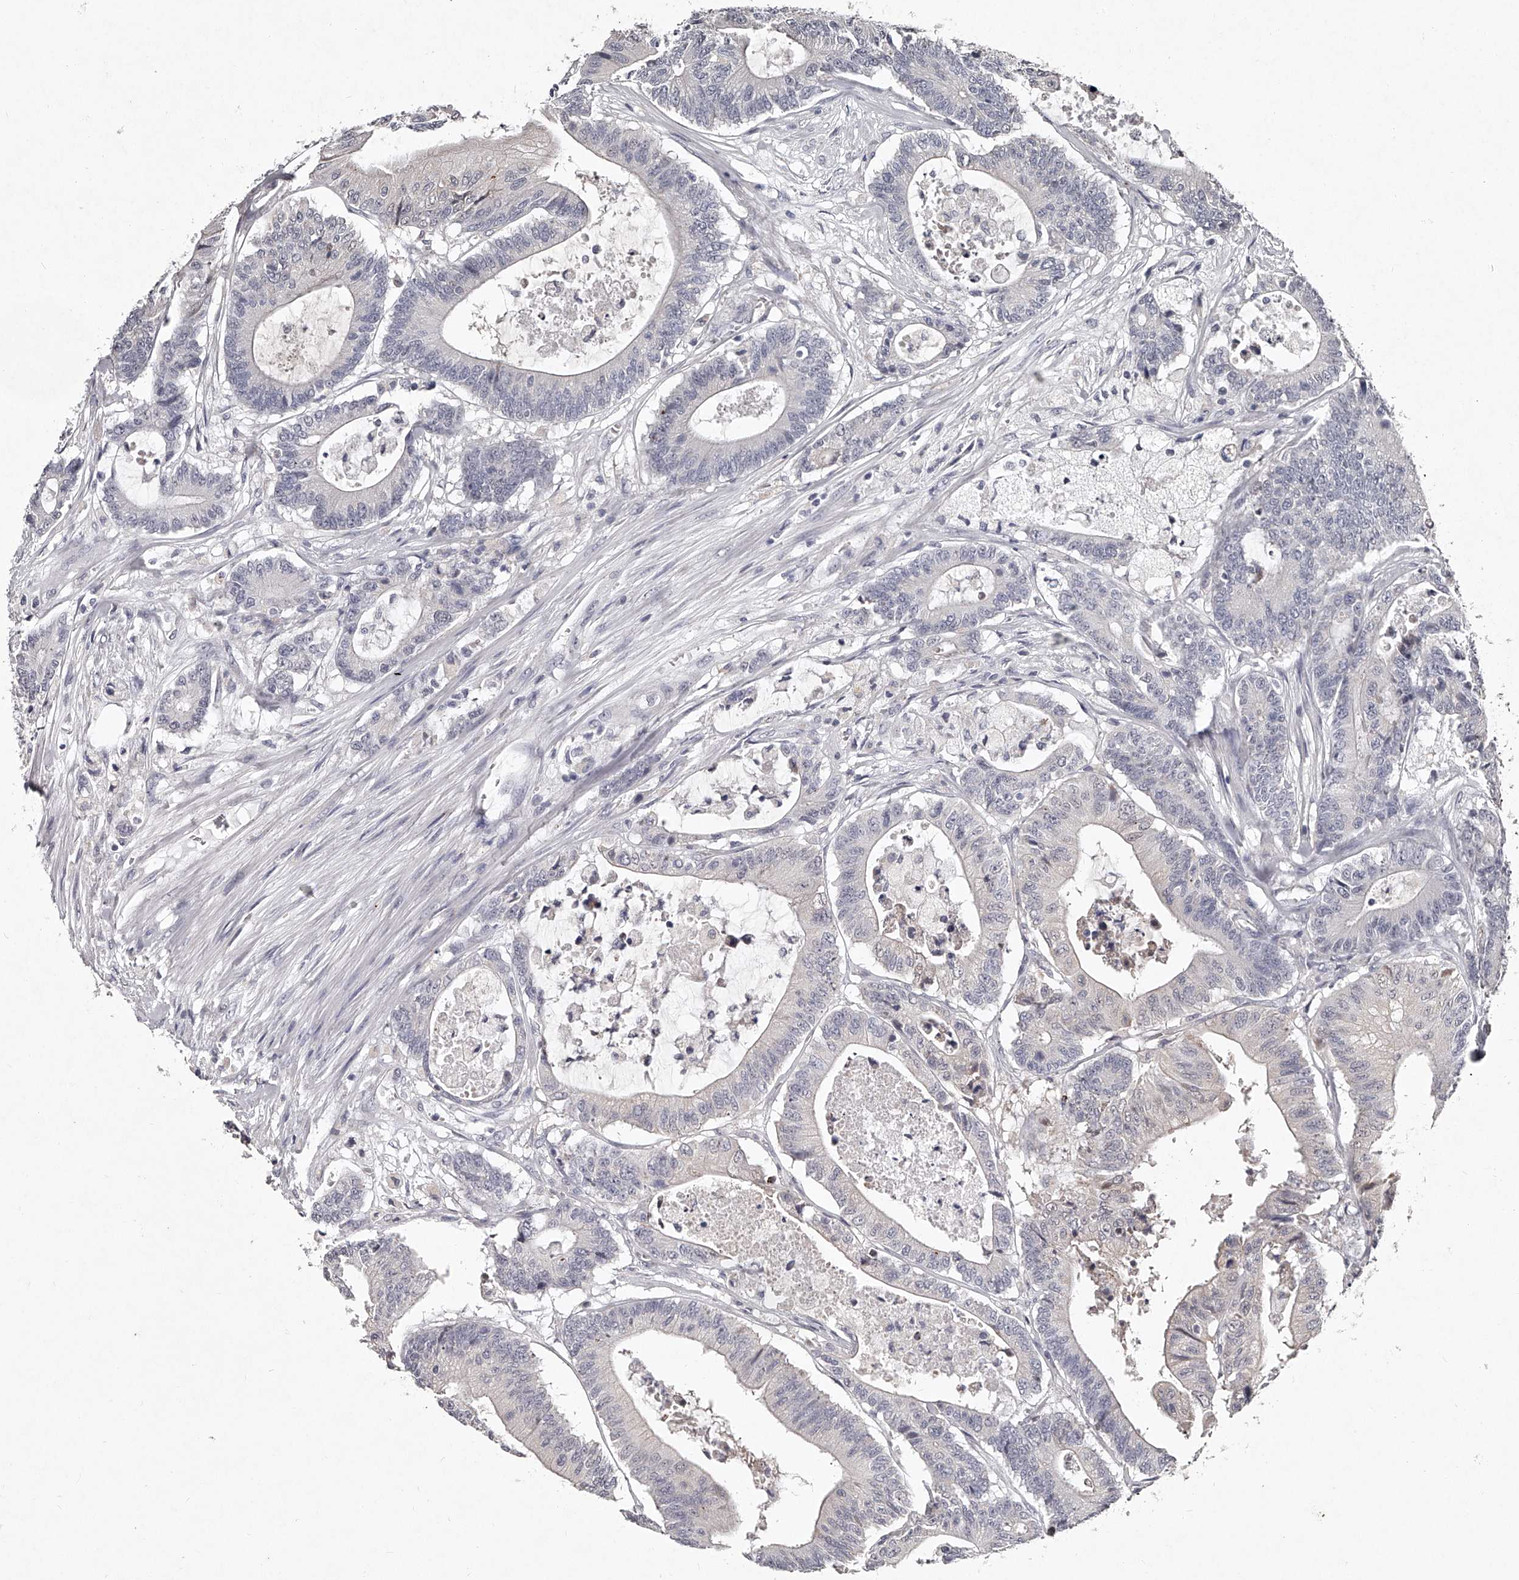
{"staining": {"intensity": "negative", "quantity": "none", "location": "none"}, "tissue": "colorectal cancer", "cell_type": "Tumor cells", "image_type": "cancer", "snomed": [{"axis": "morphology", "description": "Adenocarcinoma, NOS"}, {"axis": "topography", "description": "Colon"}], "caption": "Human adenocarcinoma (colorectal) stained for a protein using immunohistochemistry shows no positivity in tumor cells.", "gene": "NT5DC1", "patient": {"sex": "female", "age": 84}}